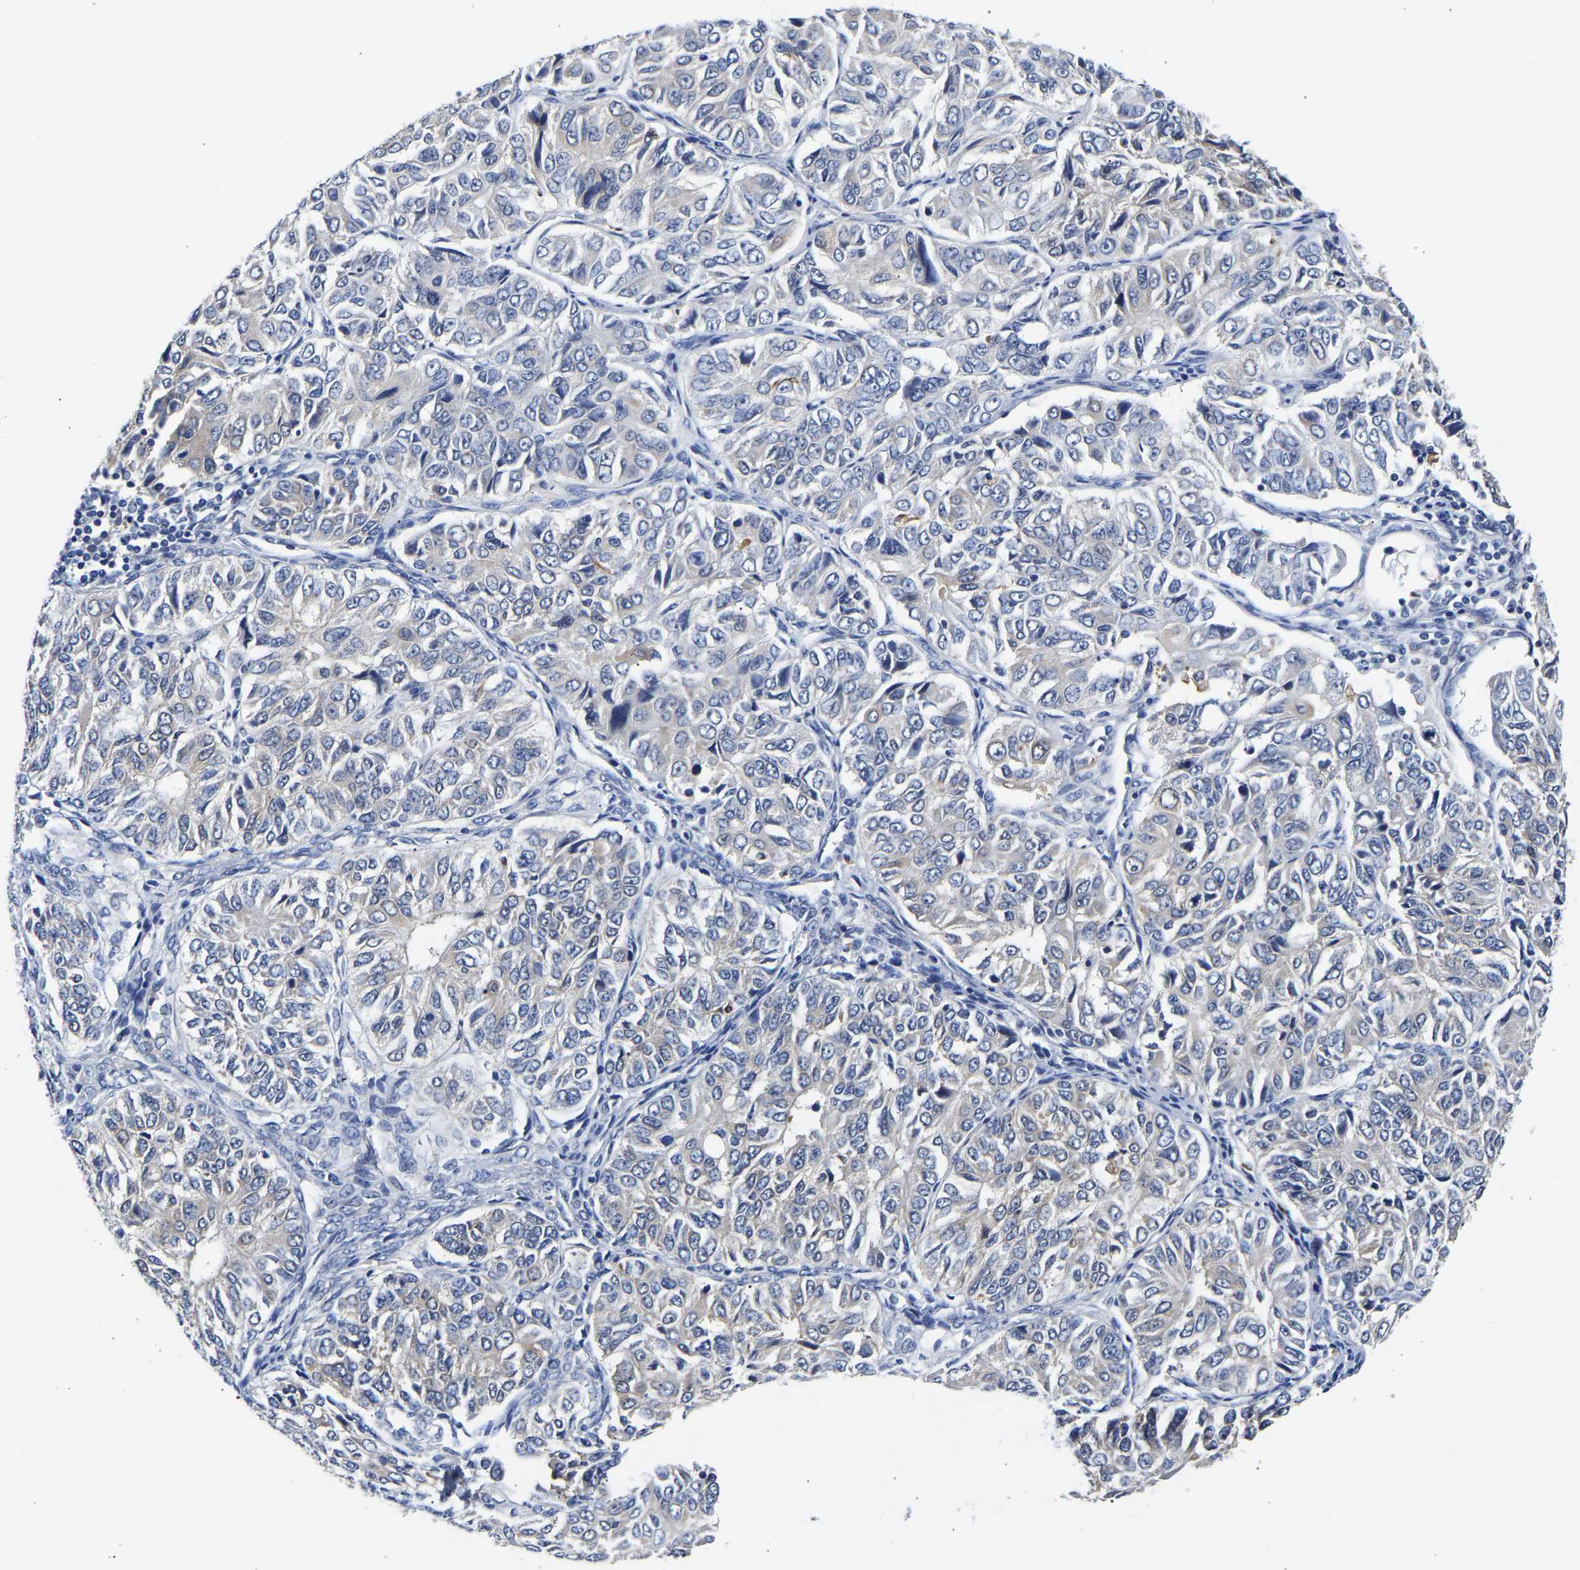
{"staining": {"intensity": "negative", "quantity": "none", "location": "none"}, "tissue": "ovarian cancer", "cell_type": "Tumor cells", "image_type": "cancer", "snomed": [{"axis": "morphology", "description": "Carcinoma, endometroid"}, {"axis": "topography", "description": "Ovary"}], "caption": "IHC of human ovarian endometroid carcinoma displays no positivity in tumor cells.", "gene": "CCDC6", "patient": {"sex": "female", "age": 51}}